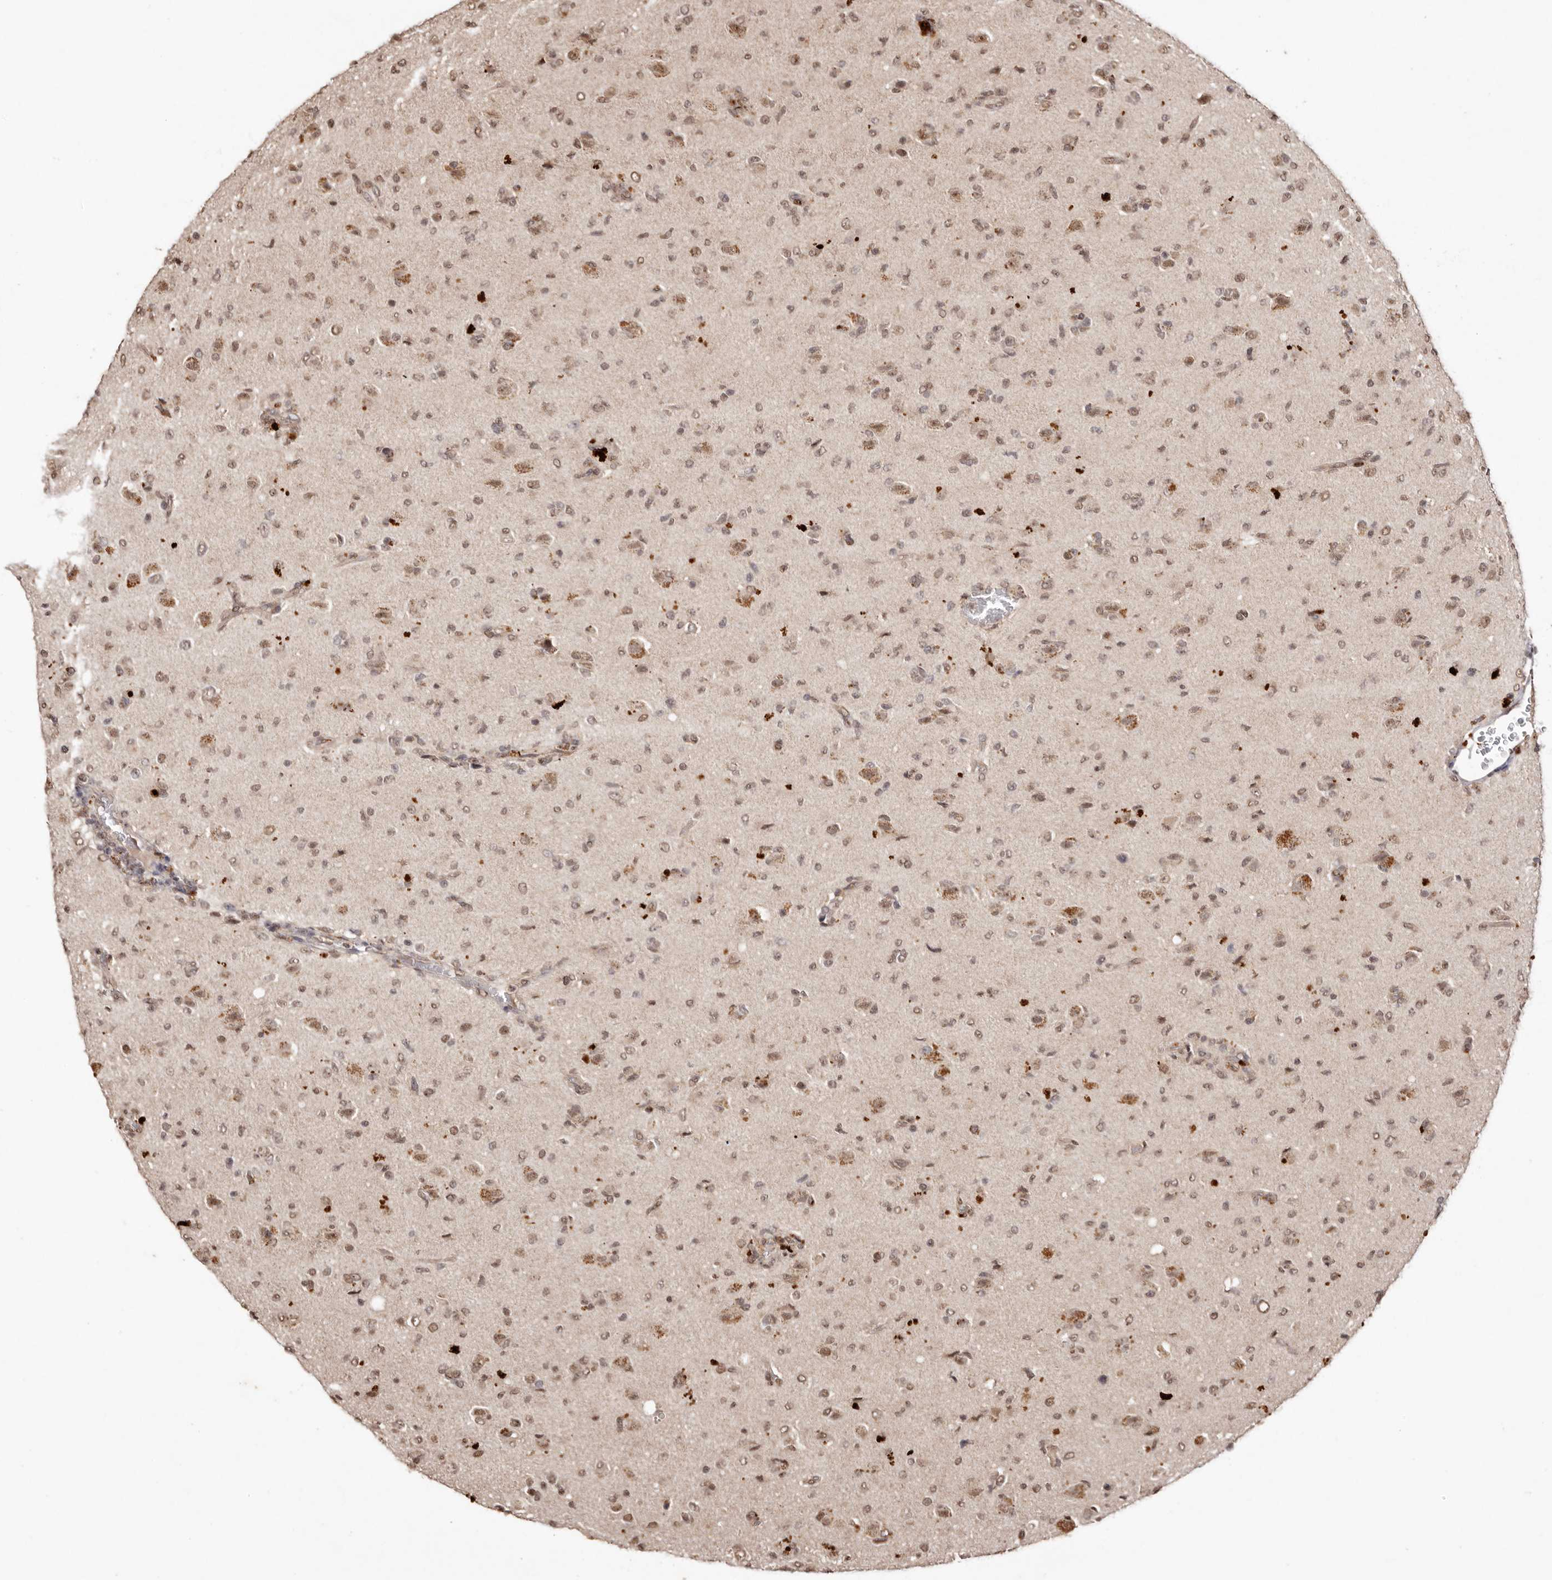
{"staining": {"intensity": "weak", "quantity": "25%-75%", "location": "cytoplasmic/membranous,nuclear"}, "tissue": "glioma", "cell_type": "Tumor cells", "image_type": "cancer", "snomed": [{"axis": "morphology", "description": "Glioma, malignant, High grade"}, {"axis": "topography", "description": "Brain"}], "caption": "An immunohistochemistry (IHC) histopathology image of neoplastic tissue is shown. Protein staining in brown shows weak cytoplasmic/membranous and nuclear positivity in glioma within tumor cells.", "gene": "NOTCH1", "patient": {"sex": "female", "age": 57}}